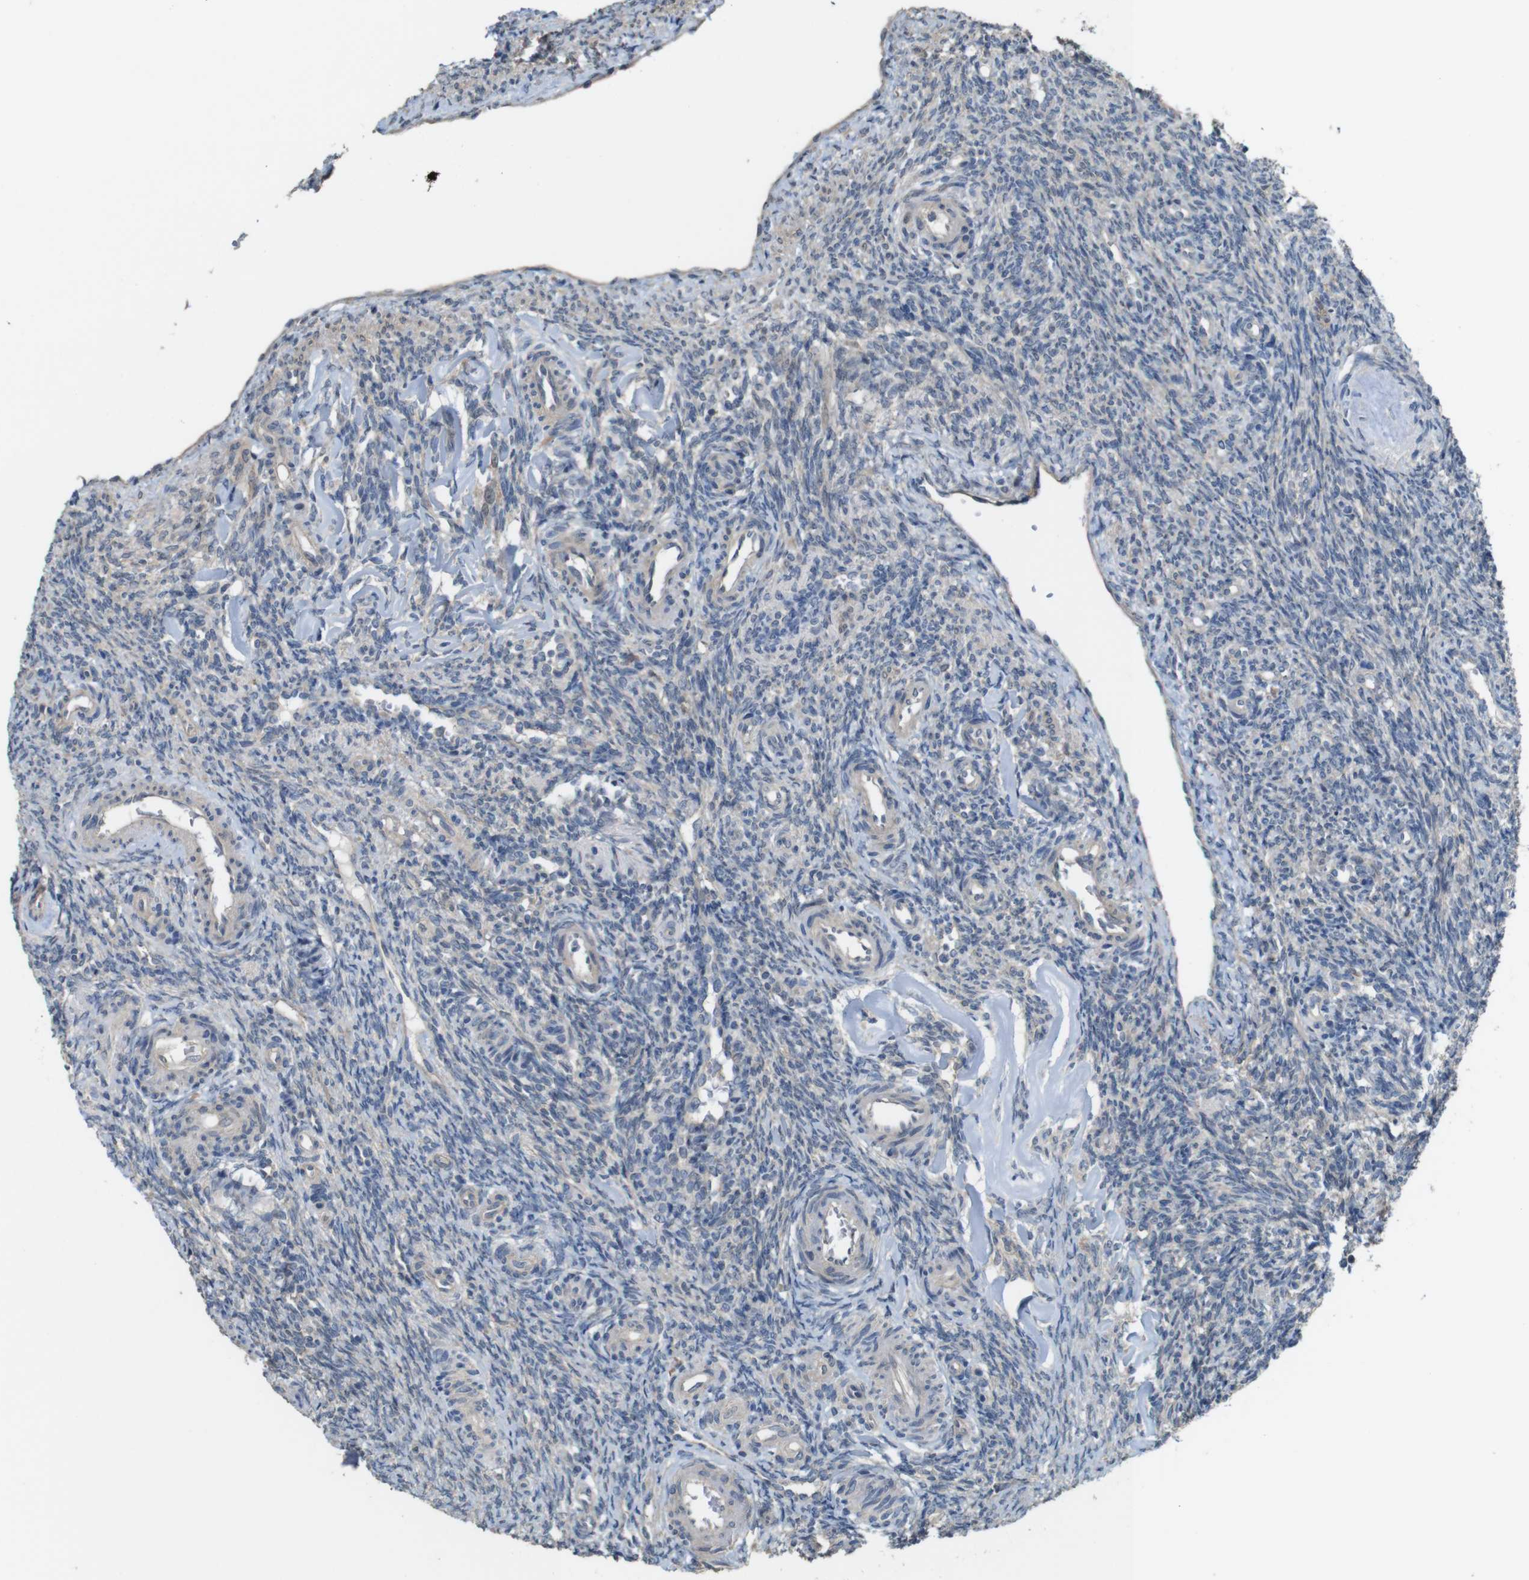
{"staining": {"intensity": "moderate", "quantity": "<25%", "location": "cytoplasmic/membranous"}, "tissue": "ovary", "cell_type": "Ovarian stroma cells", "image_type": "normal", "snomed": [{"axis": "morphology", "description": "Normal tissue, NOS"}, {"axis": "topography", "description": "Ovary"}], "caption": "Brown immunohistochemical staining in normal ovary reveals moderate cytoplasmic/membranous staining in approximately <25% of ovarian stroma cells.", "gene": "CDC34", "patient": {"sex": "female", "age": 41}}